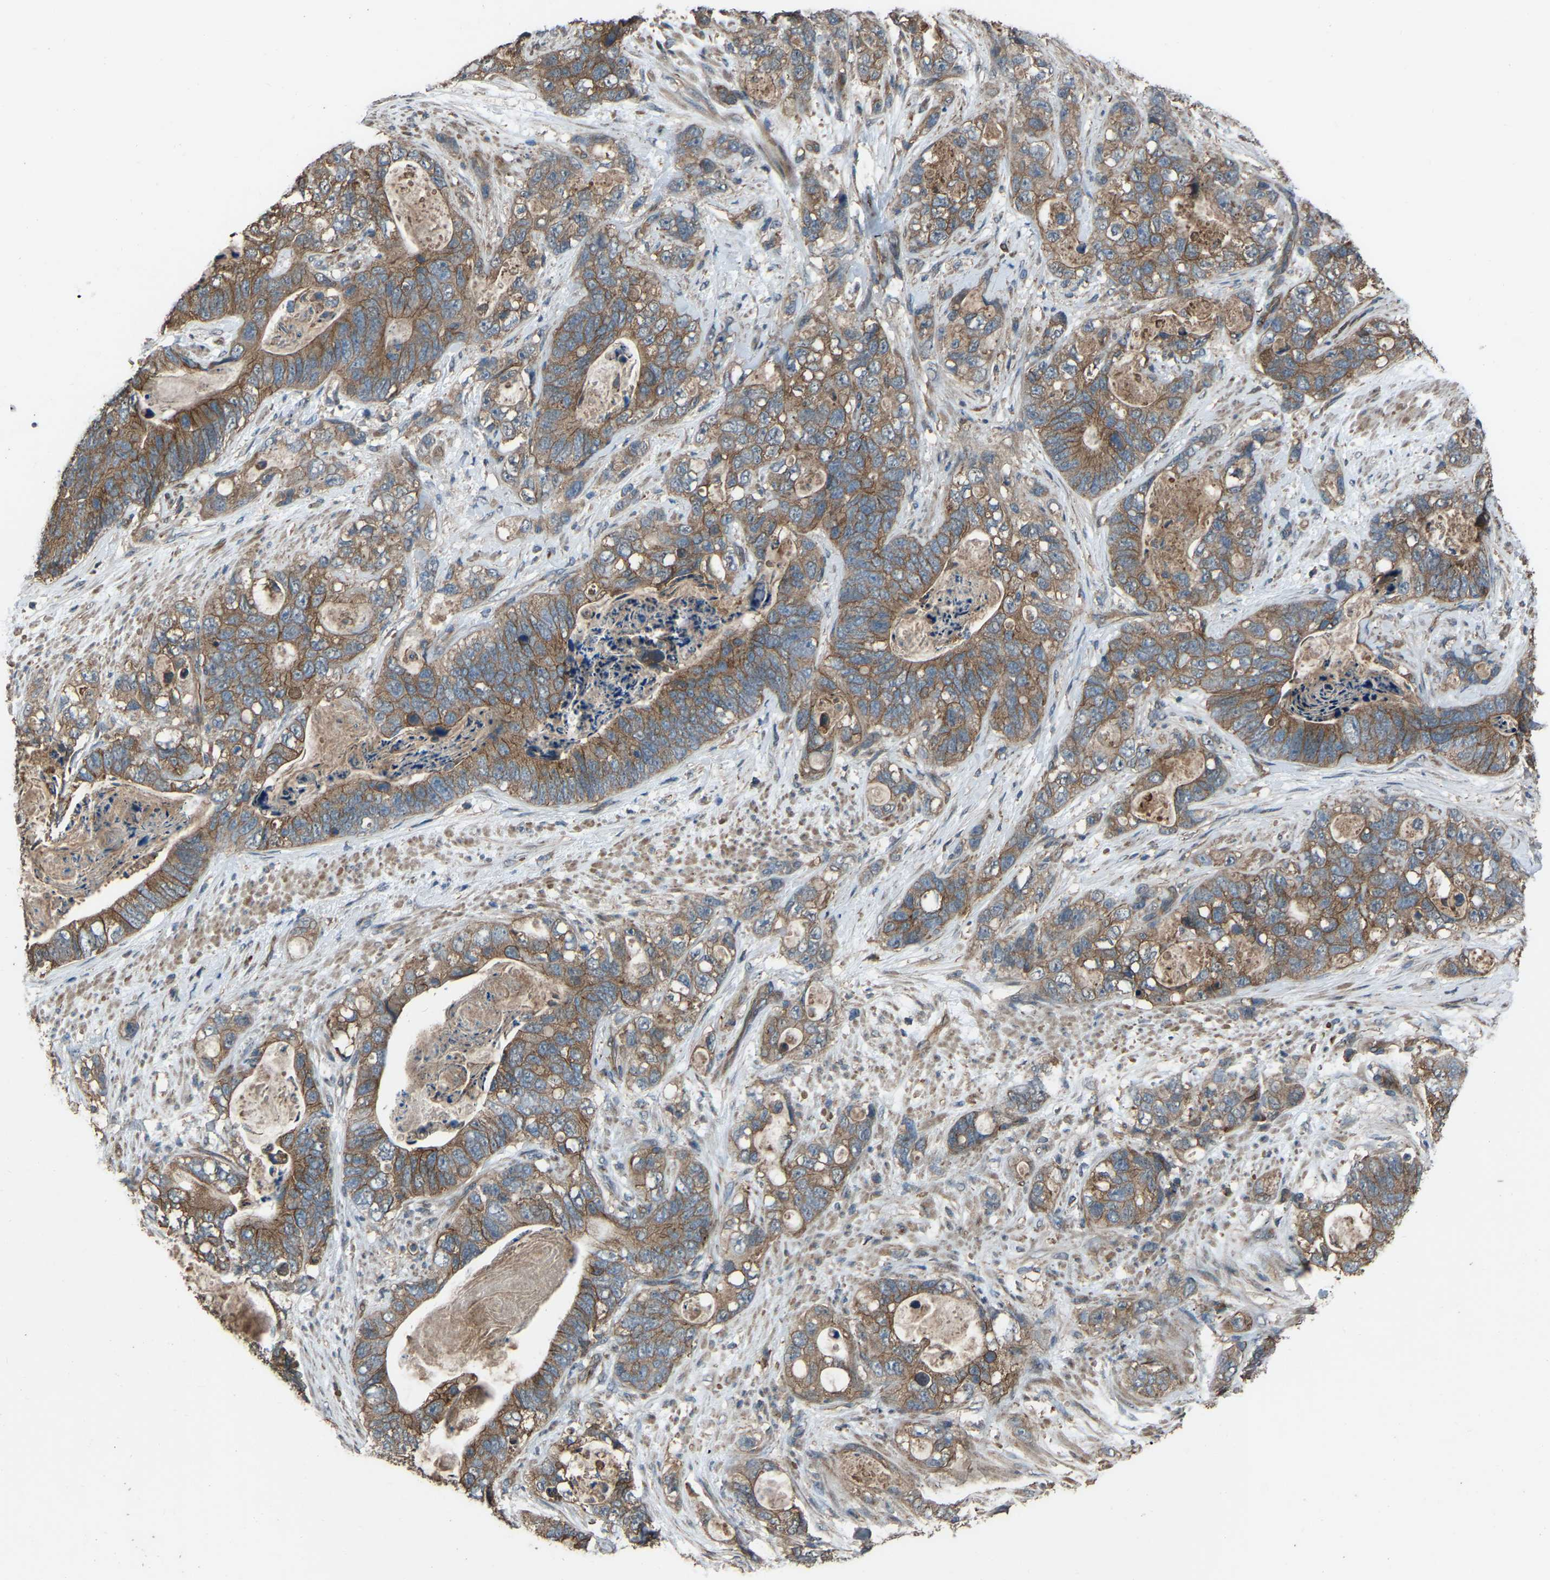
{"staining": {"intensity": "moderate", "quantity": ">75%", "location": "cytoplasmic/membranous"}, "tissue": "stomach cancer", "cell_type": "Tumor cells", "image_type": "cancer", "snomed": [{"axis": "morphology", "description": "Normal tissue, NOS"}, {"axis": "morphology", "description": "Adenocarcinoma, NOS"}, {"axis": "topography", "description": "Stomach"}], "caption": "Immunohistochemical staining of human stomach cancer shows moderate cytoplasmic/membranous protein positivity in about >75% of tumor cells. (DAB (3,3'-diaminobenzidine) IHC, brown staining for protein, blue staining for nuclei).", "gene": "SLC4A2", "patient": {"sex": "female", "age": 89}}